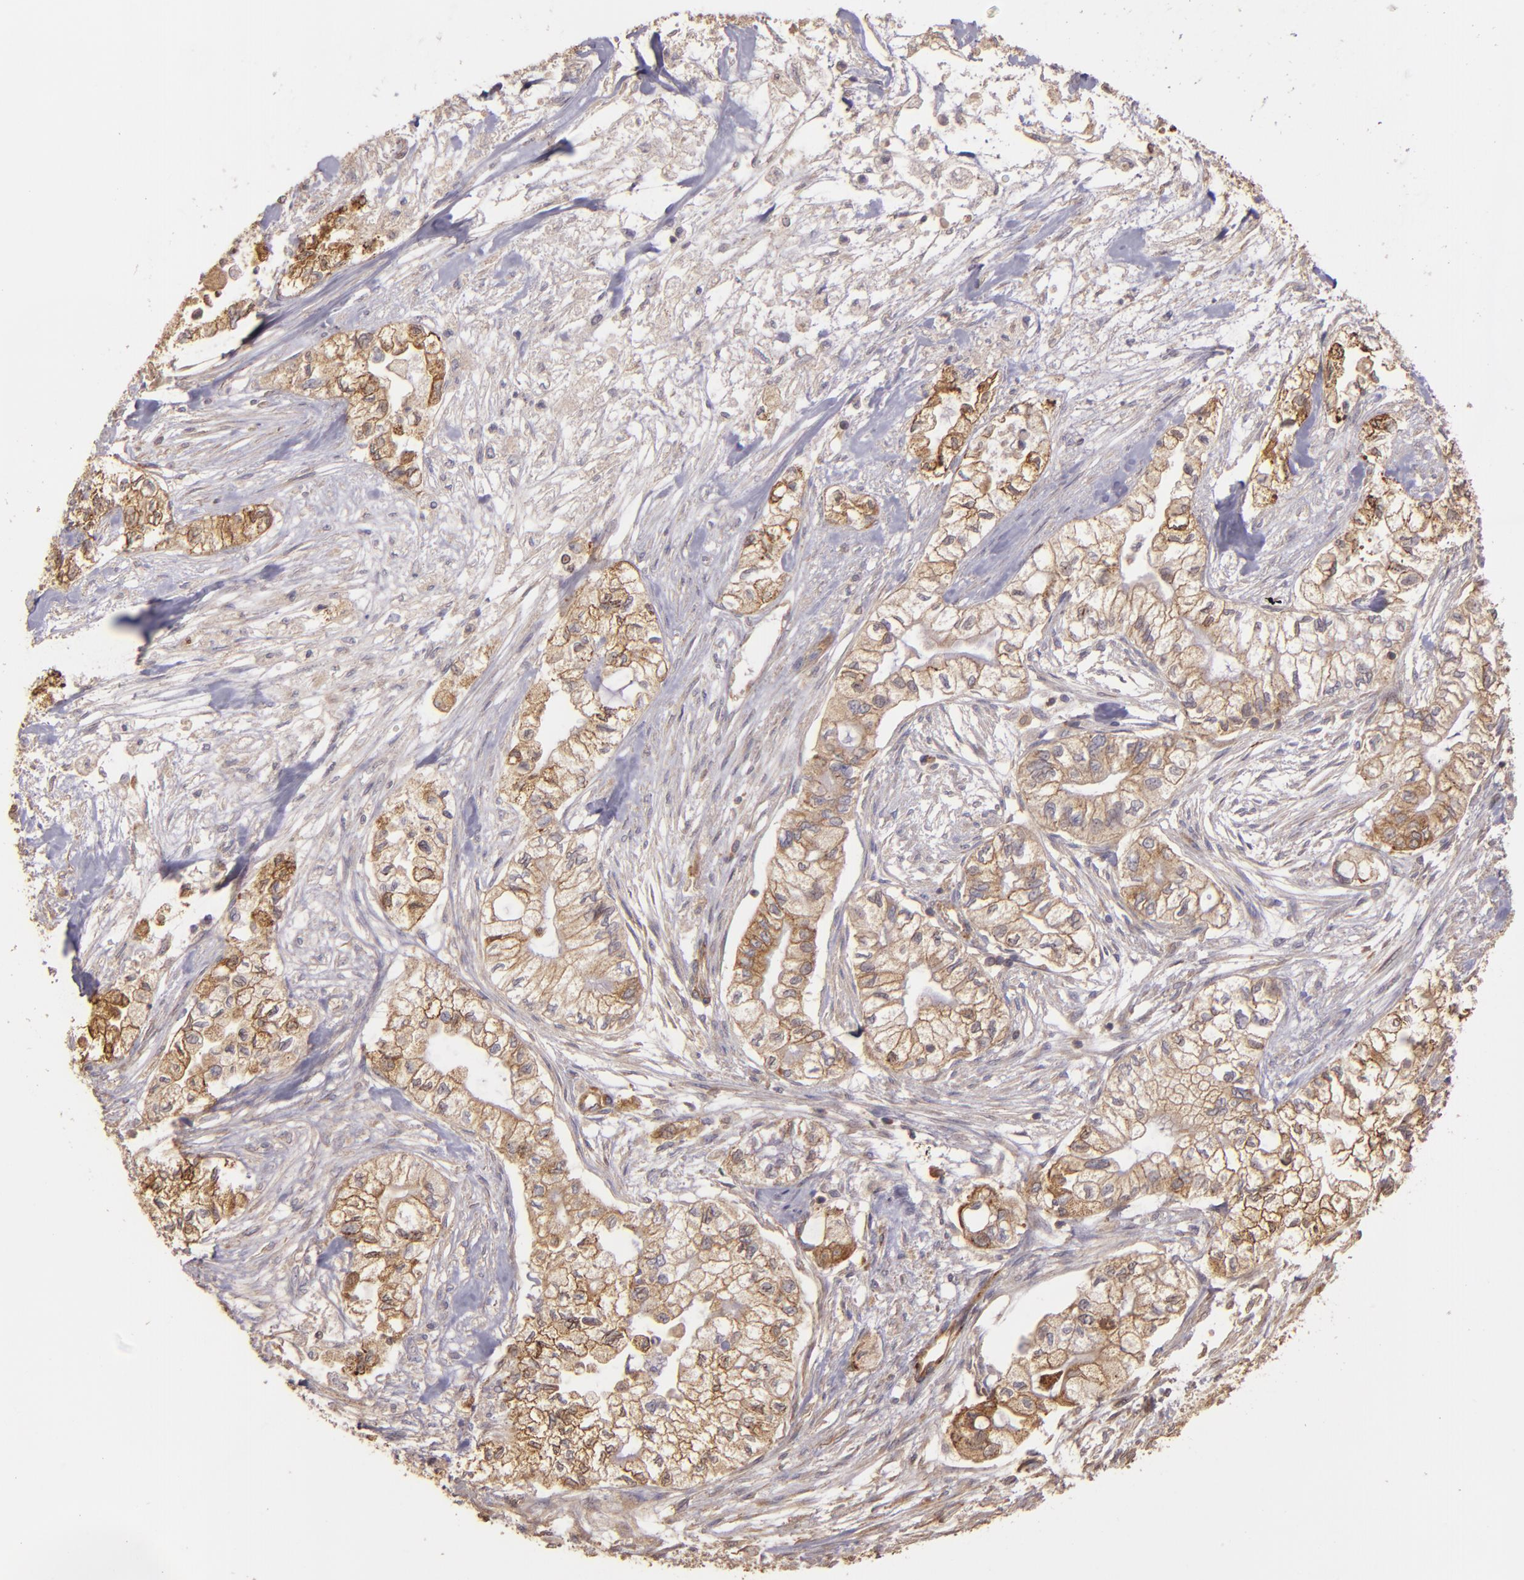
{"staining": {"intensity": "strong", "quantity": ">75%", "location": "cytoplasmic/membranous"}, "tissue": "pancreatic cancer", "cell_type": "Tumor cells", "image_type": "cancer", "snomed": [{"axis": "morphology", "description": "Adenocarcinoma, NOS"}, {"axis": "topography", "description": "Pancreas"}], "caption": "A histopathology image showing strong cytoplasmic/membranous positivity in about >75% of tumor cells in pancreatic cancer, as visualized by brown immunohistochemical staining.", "gene": "ECE1", "patient": {"sex": "male", "age": 79}}